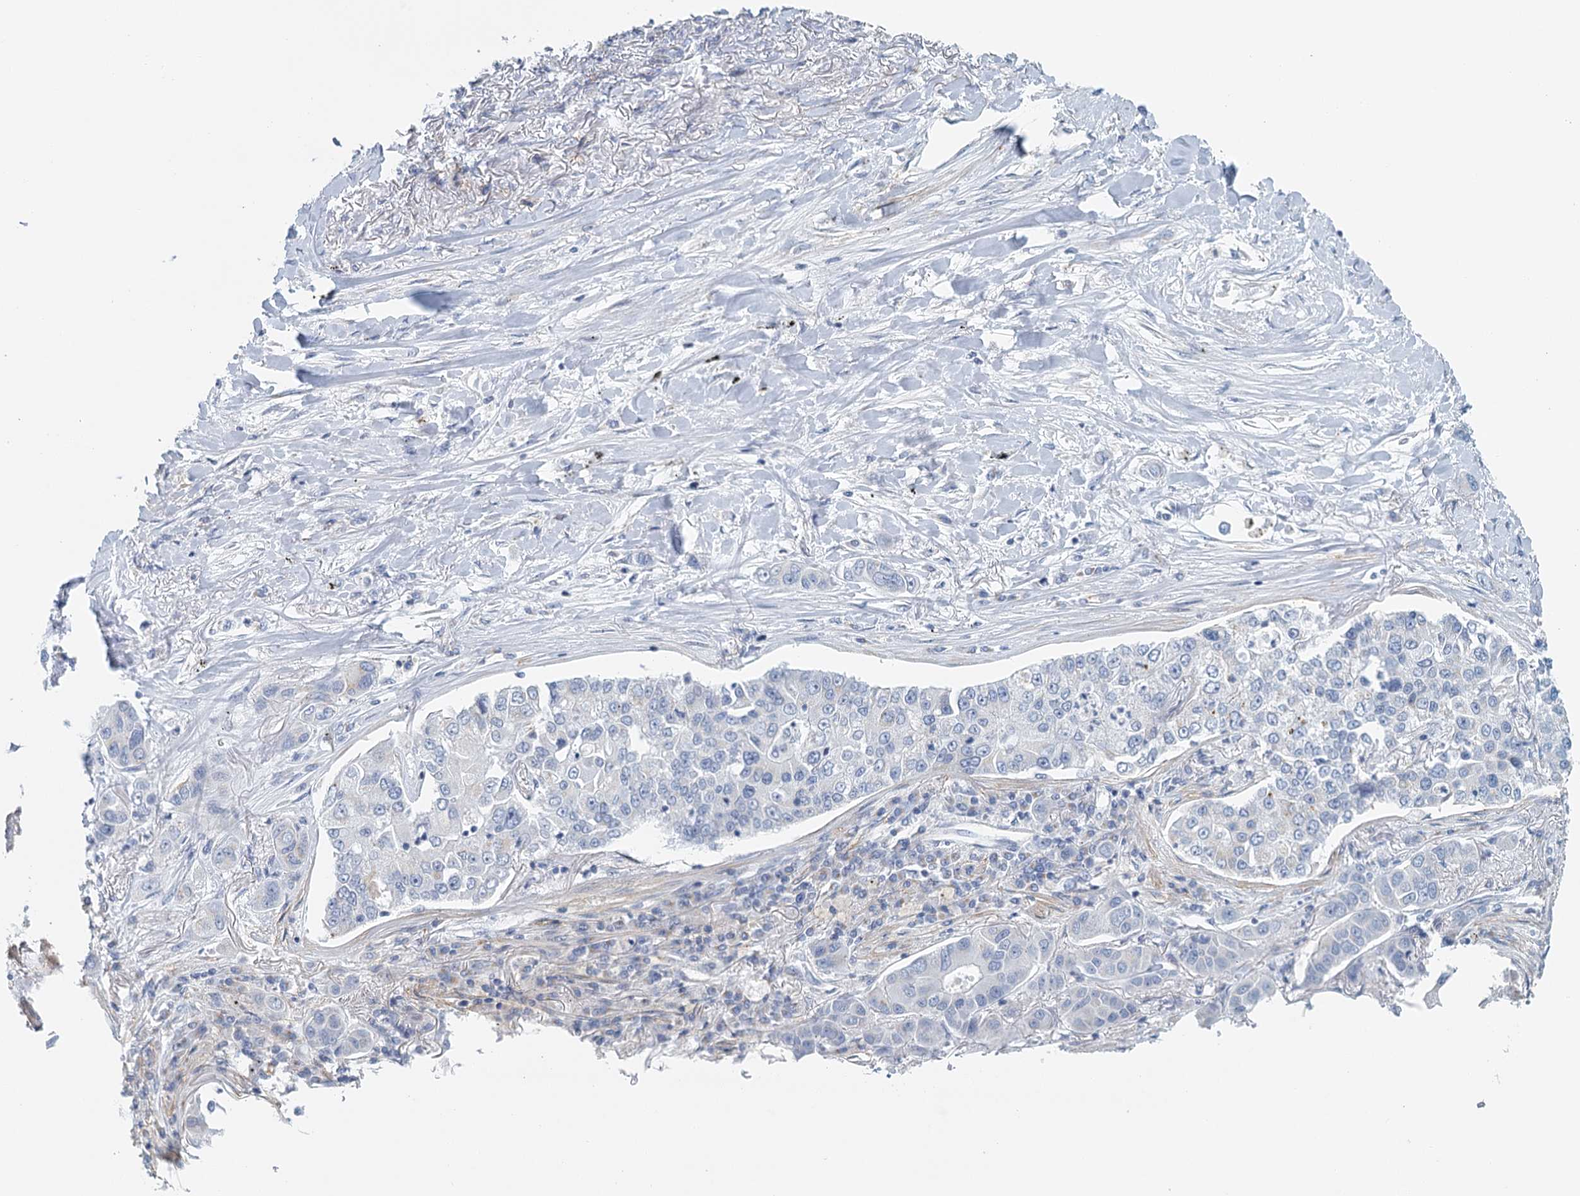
{"staining": {"intensity": "negative", "quantity": "none", "location": "none"}, "tissue": "lung cancer", "cell_type": "Tumor cells", "image_type": "cancer", "snomed": [{"axis": "morphology", "description": "Adenocarcinoma, NOS"}, {"axis": "topography", "description": "Lung"}], "caption": "Lung adenocarcinoma was stained to show a protein in brown. There is no significant positivity in tumor cells.", "gene": "ZNF527", "patient": {"sex": "male", "age": 49}}